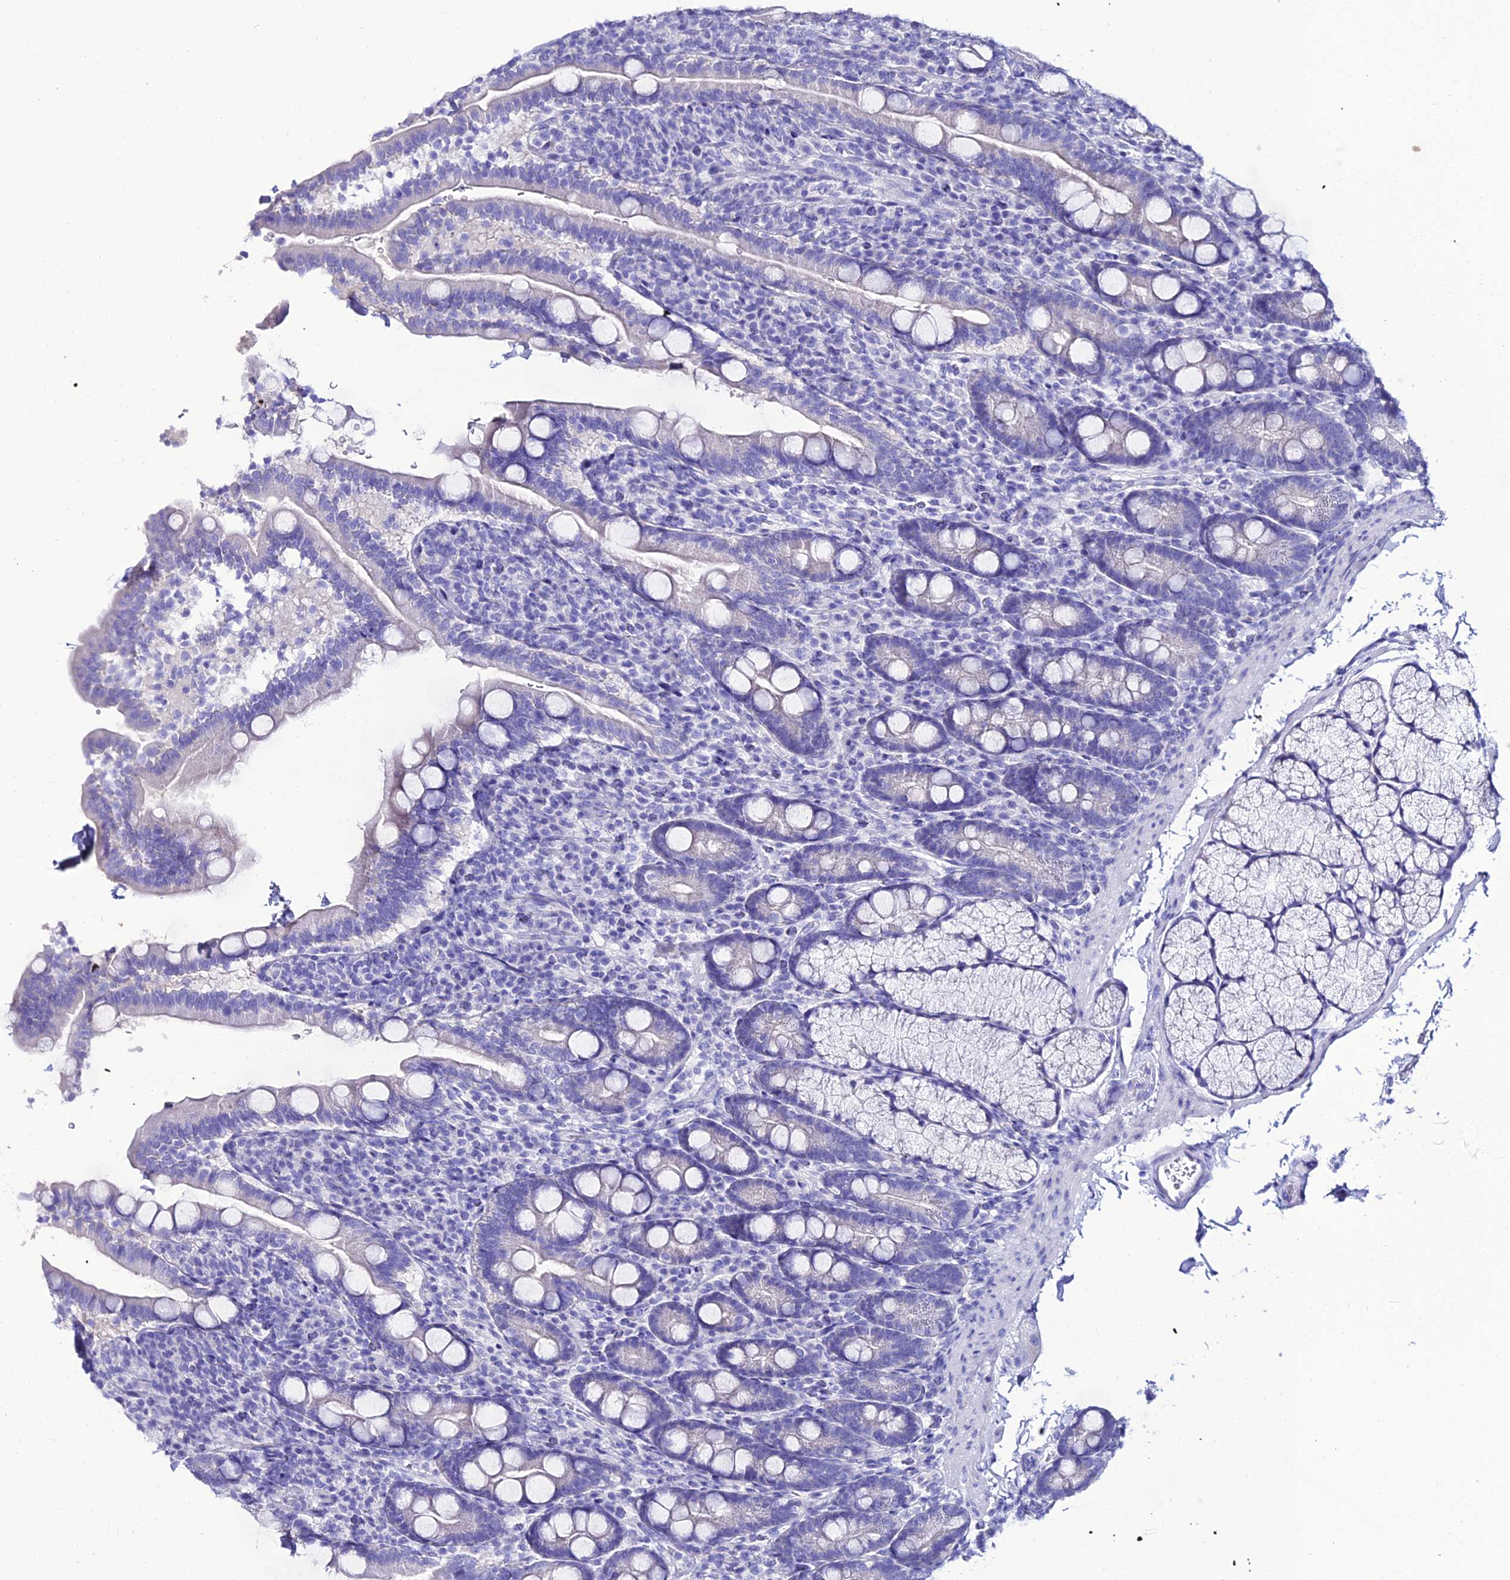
{"staining": {"intensity": "negative", "quantity": "none", "location": "none"}, "tissue": "duodenum", "cell_type": "Glandular cells", "image_type": "normal", "snomed": [{"axis": "morphology", "description": "Normal tissue, NOS"}, {"axis": "topography", "description": "Duodenum"}], "caption": "DAB immunohistochemical staining of normal human duodenum shows no significant expression in glandular cells.", "gene": "OR4D5", "patient": {"sex": "male", "age": 35}}